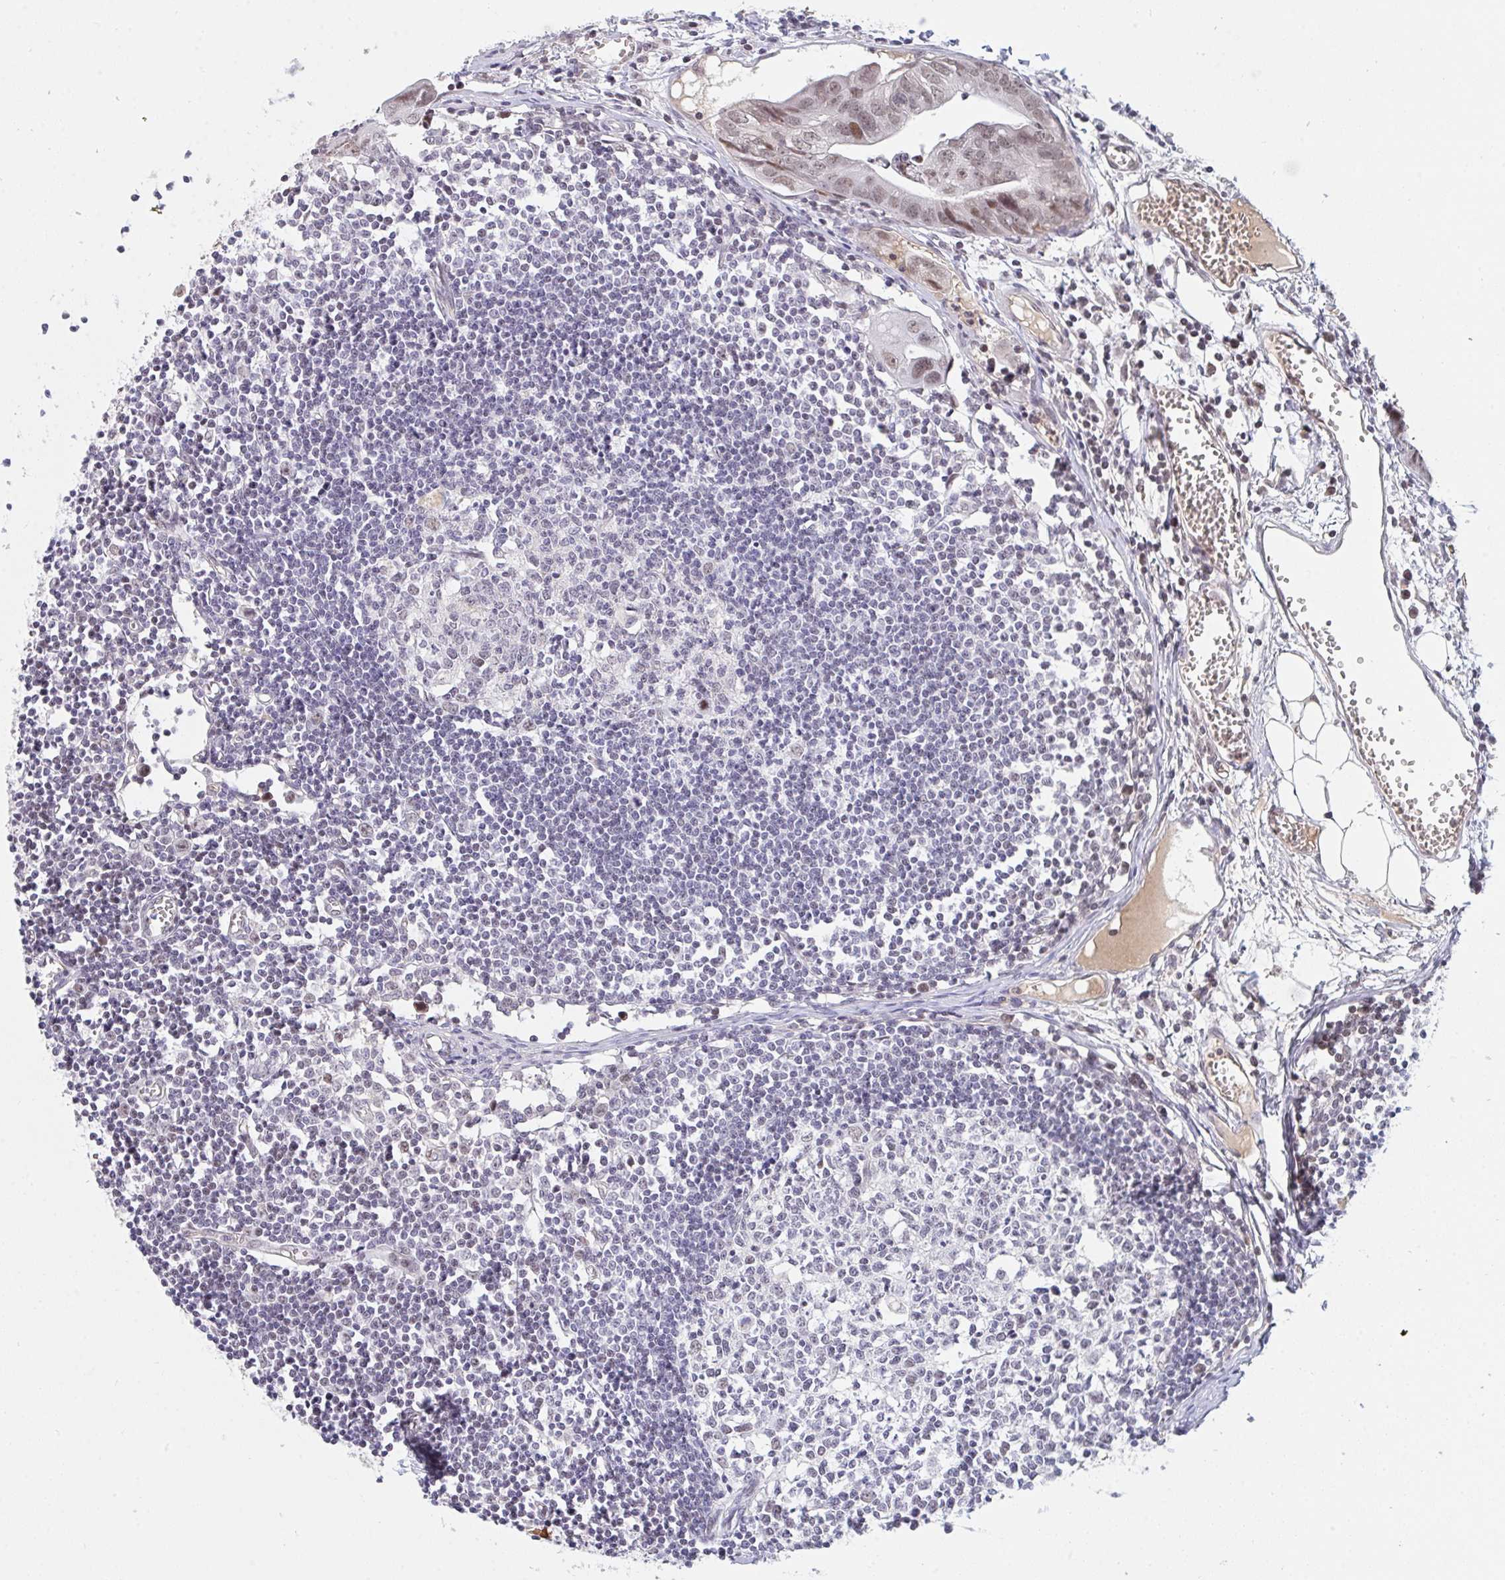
{"staining": {"intensity": "weak", "quantity": "<25%", "location": "nuclear"}, "tissue": "lymph node", "cell_type": "Germinal center cells", "image_type": "normal", "snomed": [{"axis": "morphology", "description": "Normal tissue, NOS"}, {"axis": "topography", "description": "Lymph node"}], "caption": "This photomicrograph is of unremarkable lymph node stained with immunohistochemistry to label a protein in brown with the nuclei are counter-stained blue. There is no positivity in germinal center cells.", "gene": "DSCAML1", "patient": {"sex": "female", "age": 11}}